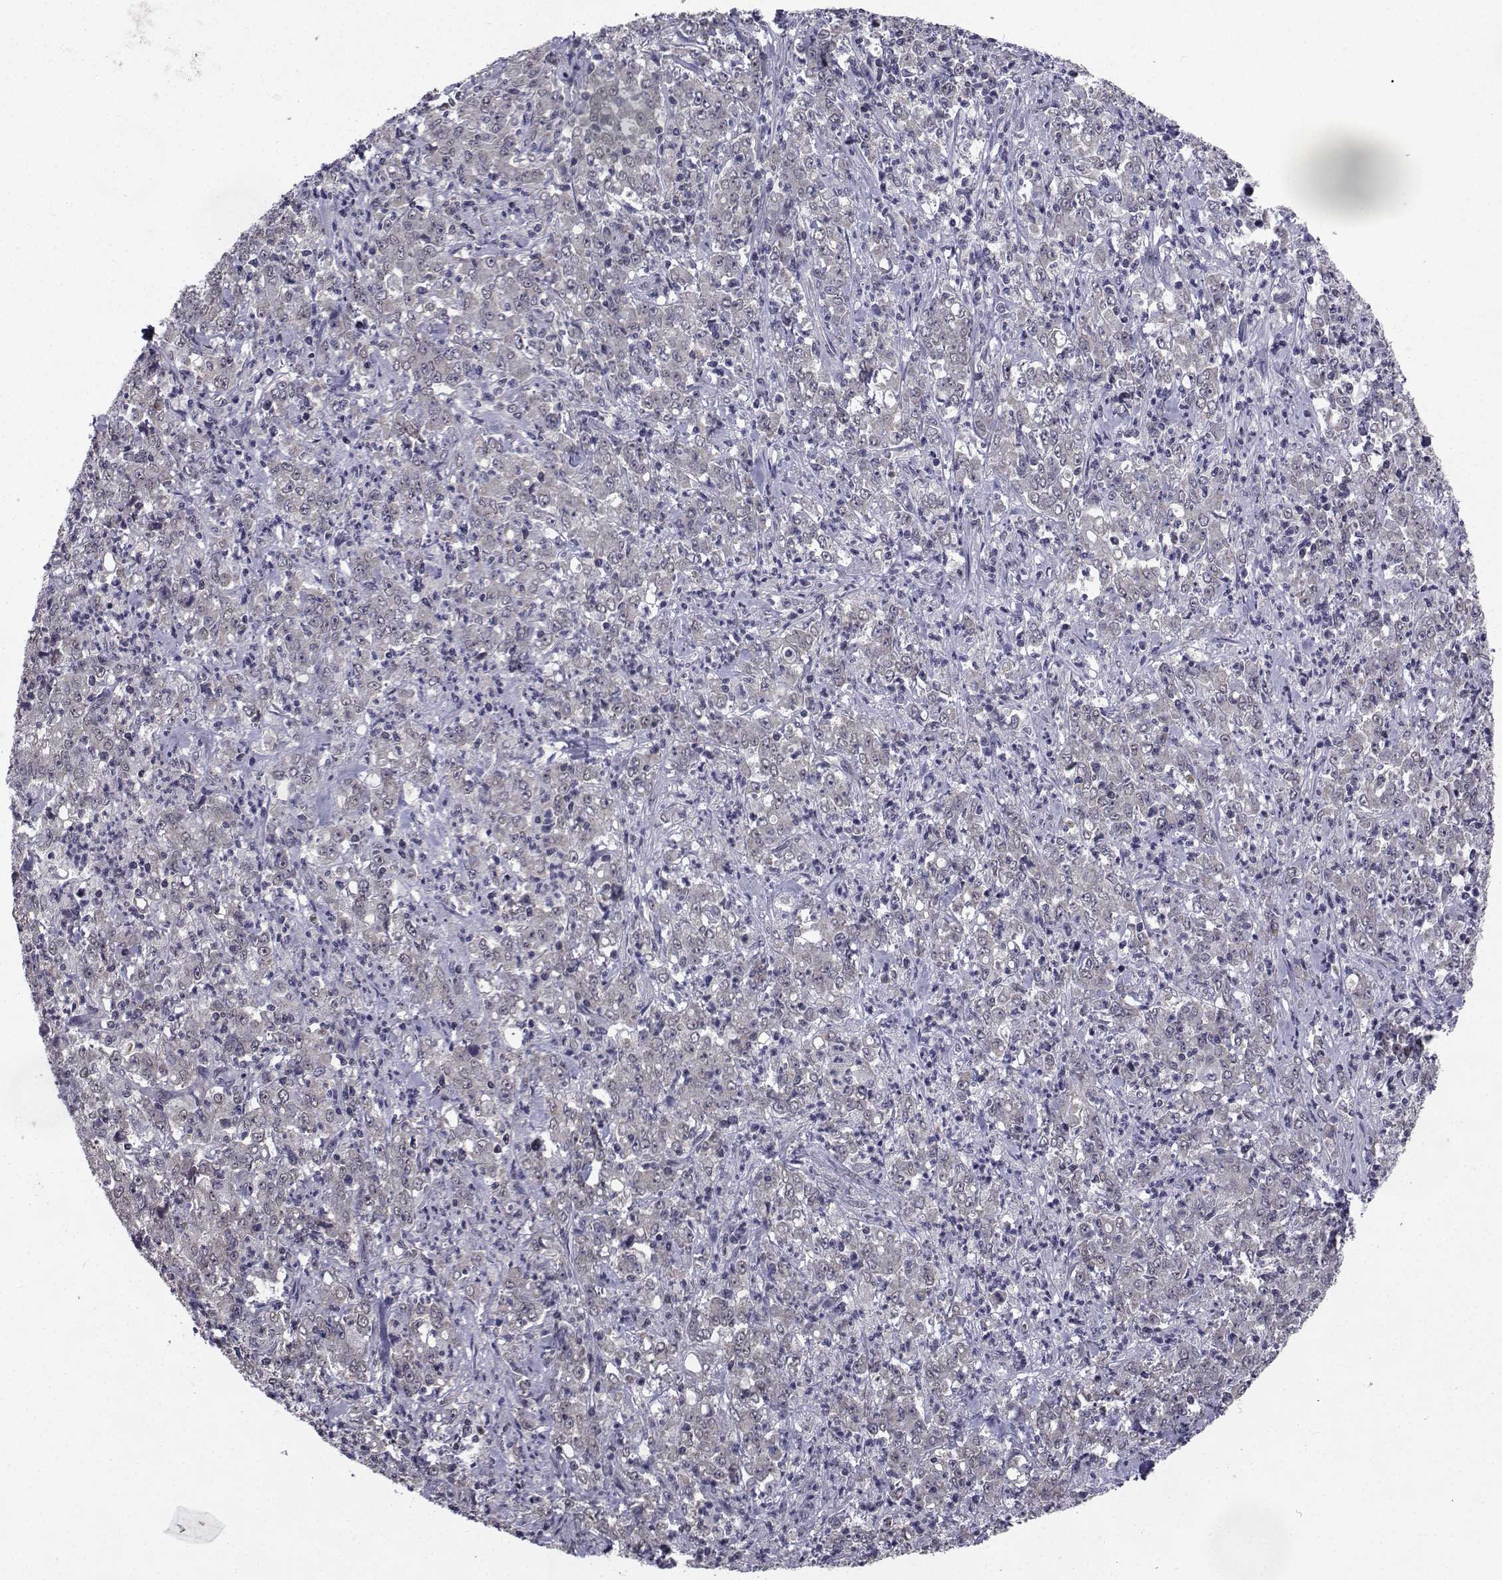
{"staining": {"intensity": "negative", "quantity": "none", "location": "none"}, "tissue": "stomach cancer", "cell_type": "Tumor cells", "image_type": "cancer", "snomed": [{"axis": "morphology", "description": "Adenocarcinoma, NOS"}, {"axis": "topography", "description": "Stomach, lower"}], "caption": "This image is of stomach cancer stained with immunohistochemistry (IHC) to label a protein in brown with the nuclei are counter-stained blue. There is no staining in tumor cells.", "gene": "CYP2S1", "patient": {"sex": "female", "age": 71}}